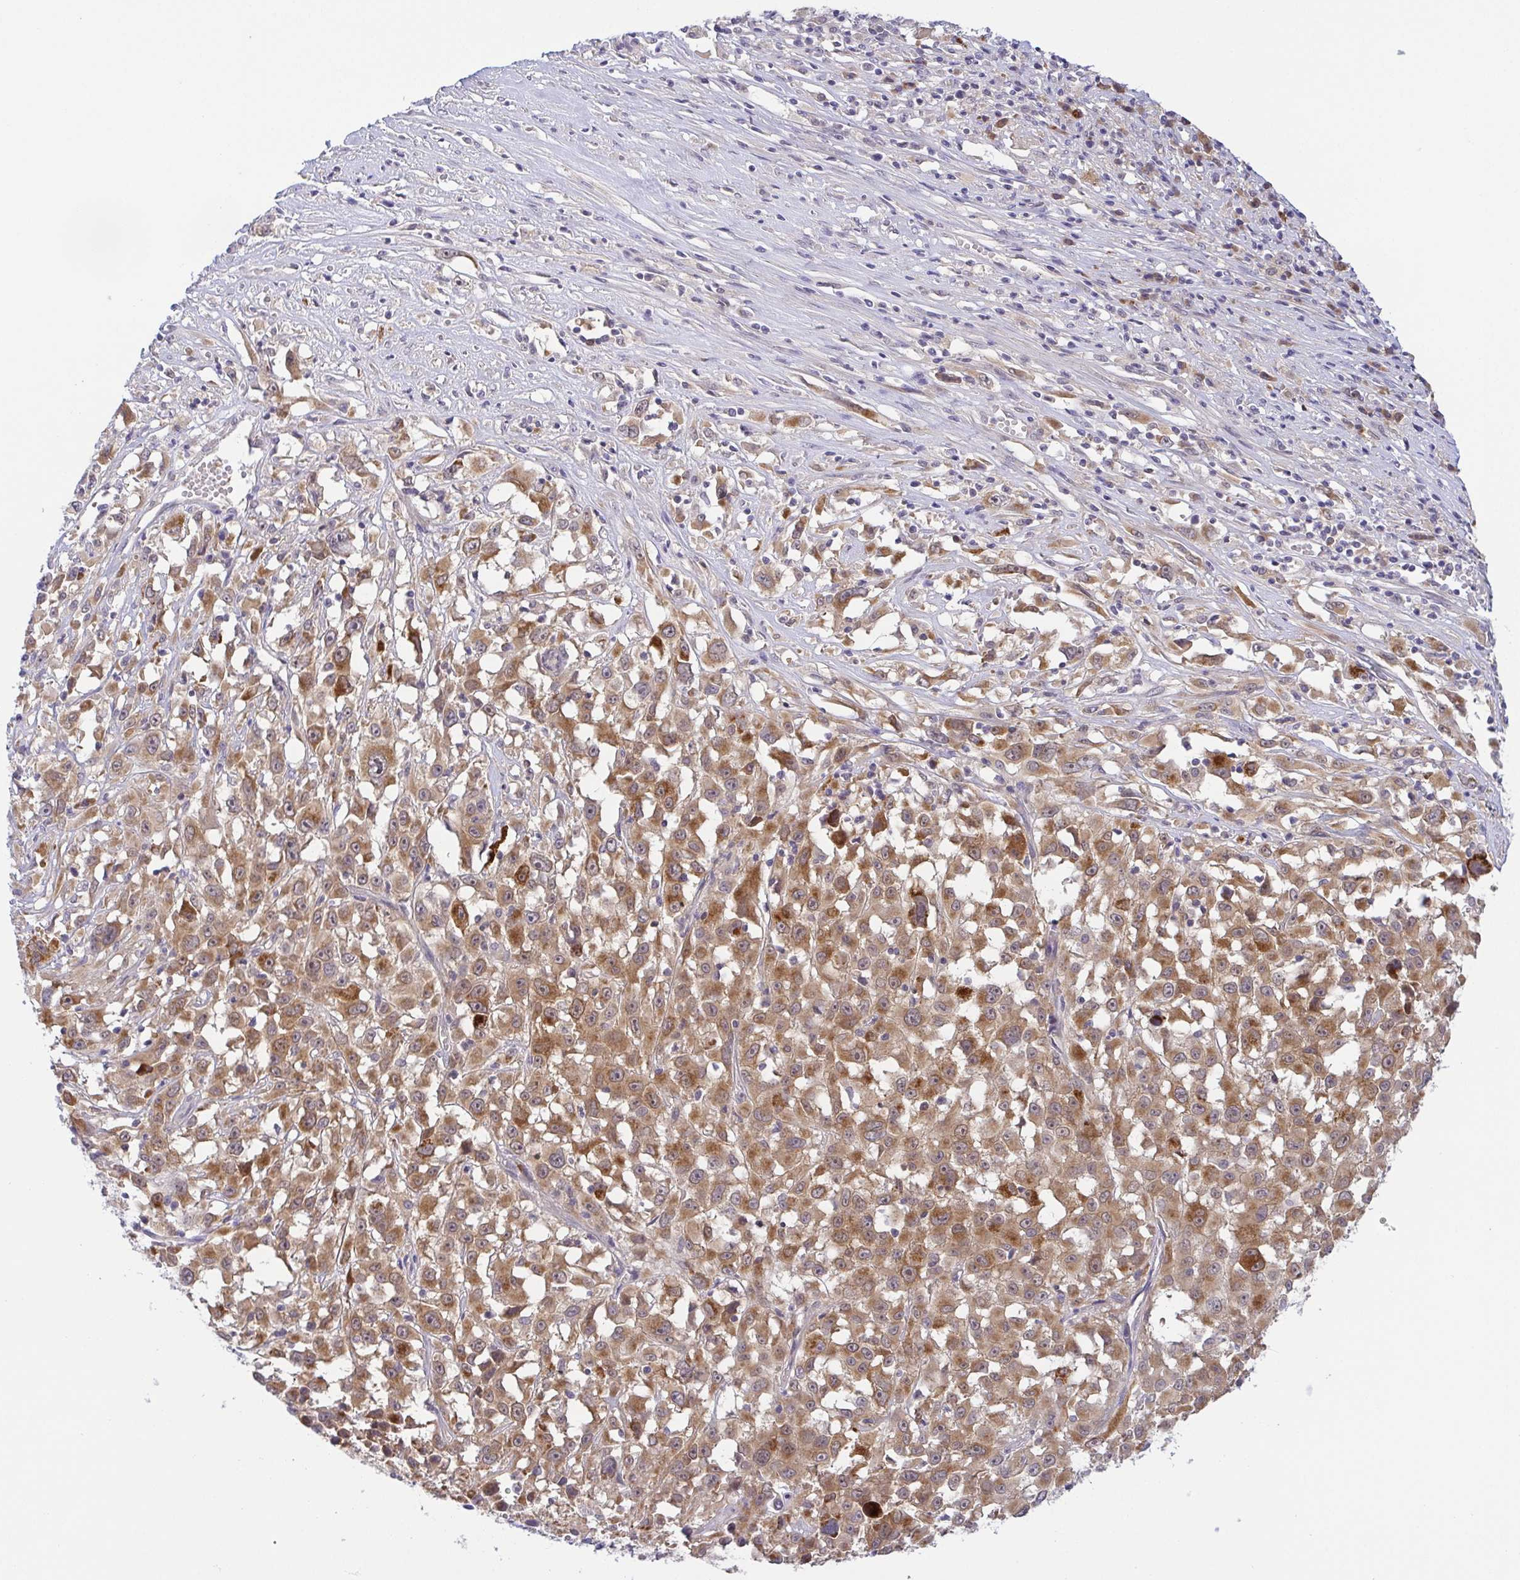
{"staining": {"intensity": "moderate", "quantity": ">75%", "location": "cytoplasmic/membranous"}, "tissue": "melanoma", "cell_type": "Tumor cells", "image_type": "cancer", "snomed": [{"axis": "morphology", "description": "Malignant melanoma, Metastatic site"}, {"axis": "topography", "description": "Soft tissue"}], "caption": "An image showing moderate cytoplasmic/membranous staining in about >75% of tumor cells in malignant melanoma (metastatic site), as visualized by brown immunohistochemical staining.", "gene": "BCL2L1", "patient": {"sex": "male", "age": 50}}